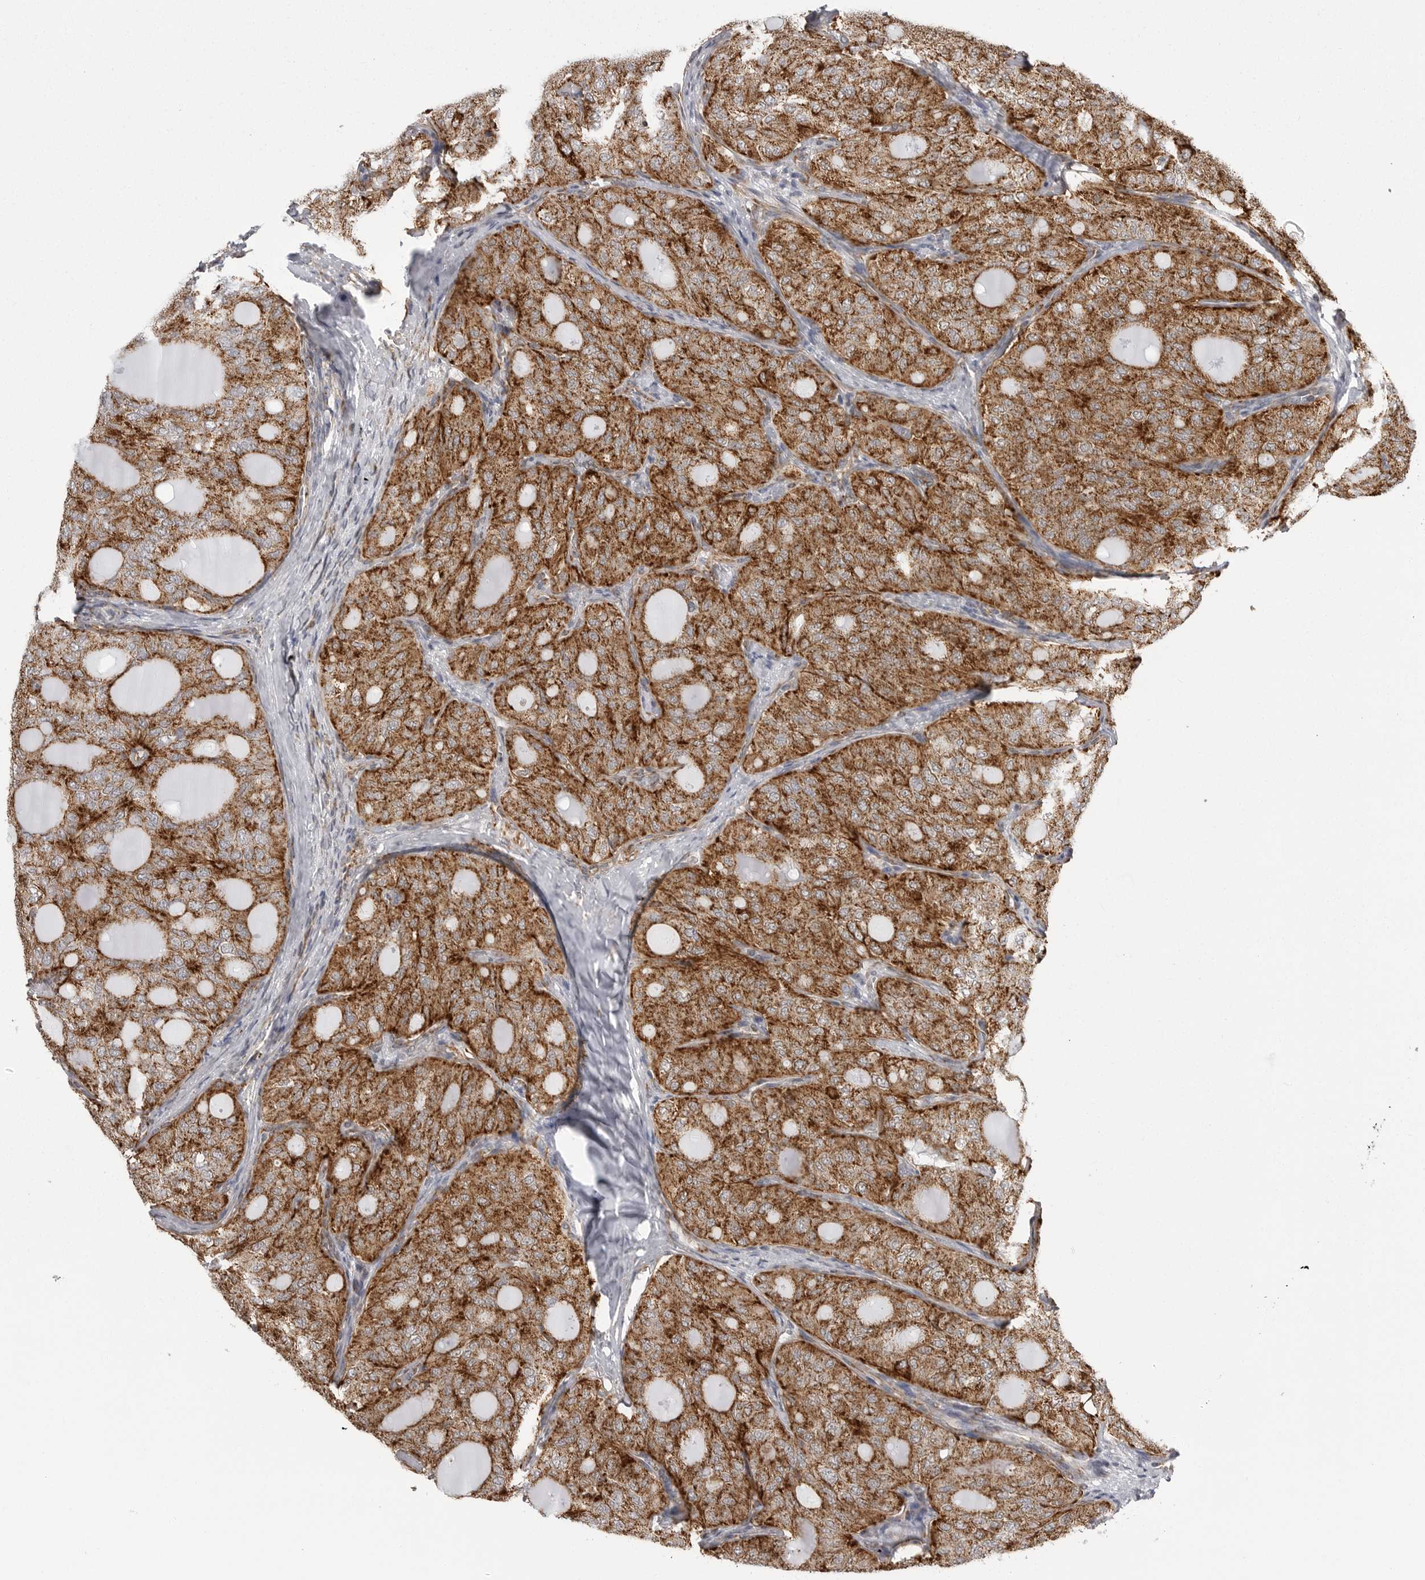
{"staining": {"intensity": "strong", "quantity": ">75%", "location": "cytoplasmic/membranous"}, "tissue": "thyroid cancer", "cell_type": "Tumor cells", "image_type": "cancer", "snomed": [{"axis": "morphology", "description": "Follicular adenoma carcinoma, NOS"}, {"axis": "topography", "description": "Thyroid gland"}], "caption": "Approximately >75% of tumor cells in human follicular adenoma carcinoma (thyroid) exhibit strong cytoplasmic/membranous protein expression as visualized by brown immunohistochemical staining.", "gene": "FH", "patient": {"sex": "male", "age": 75}}